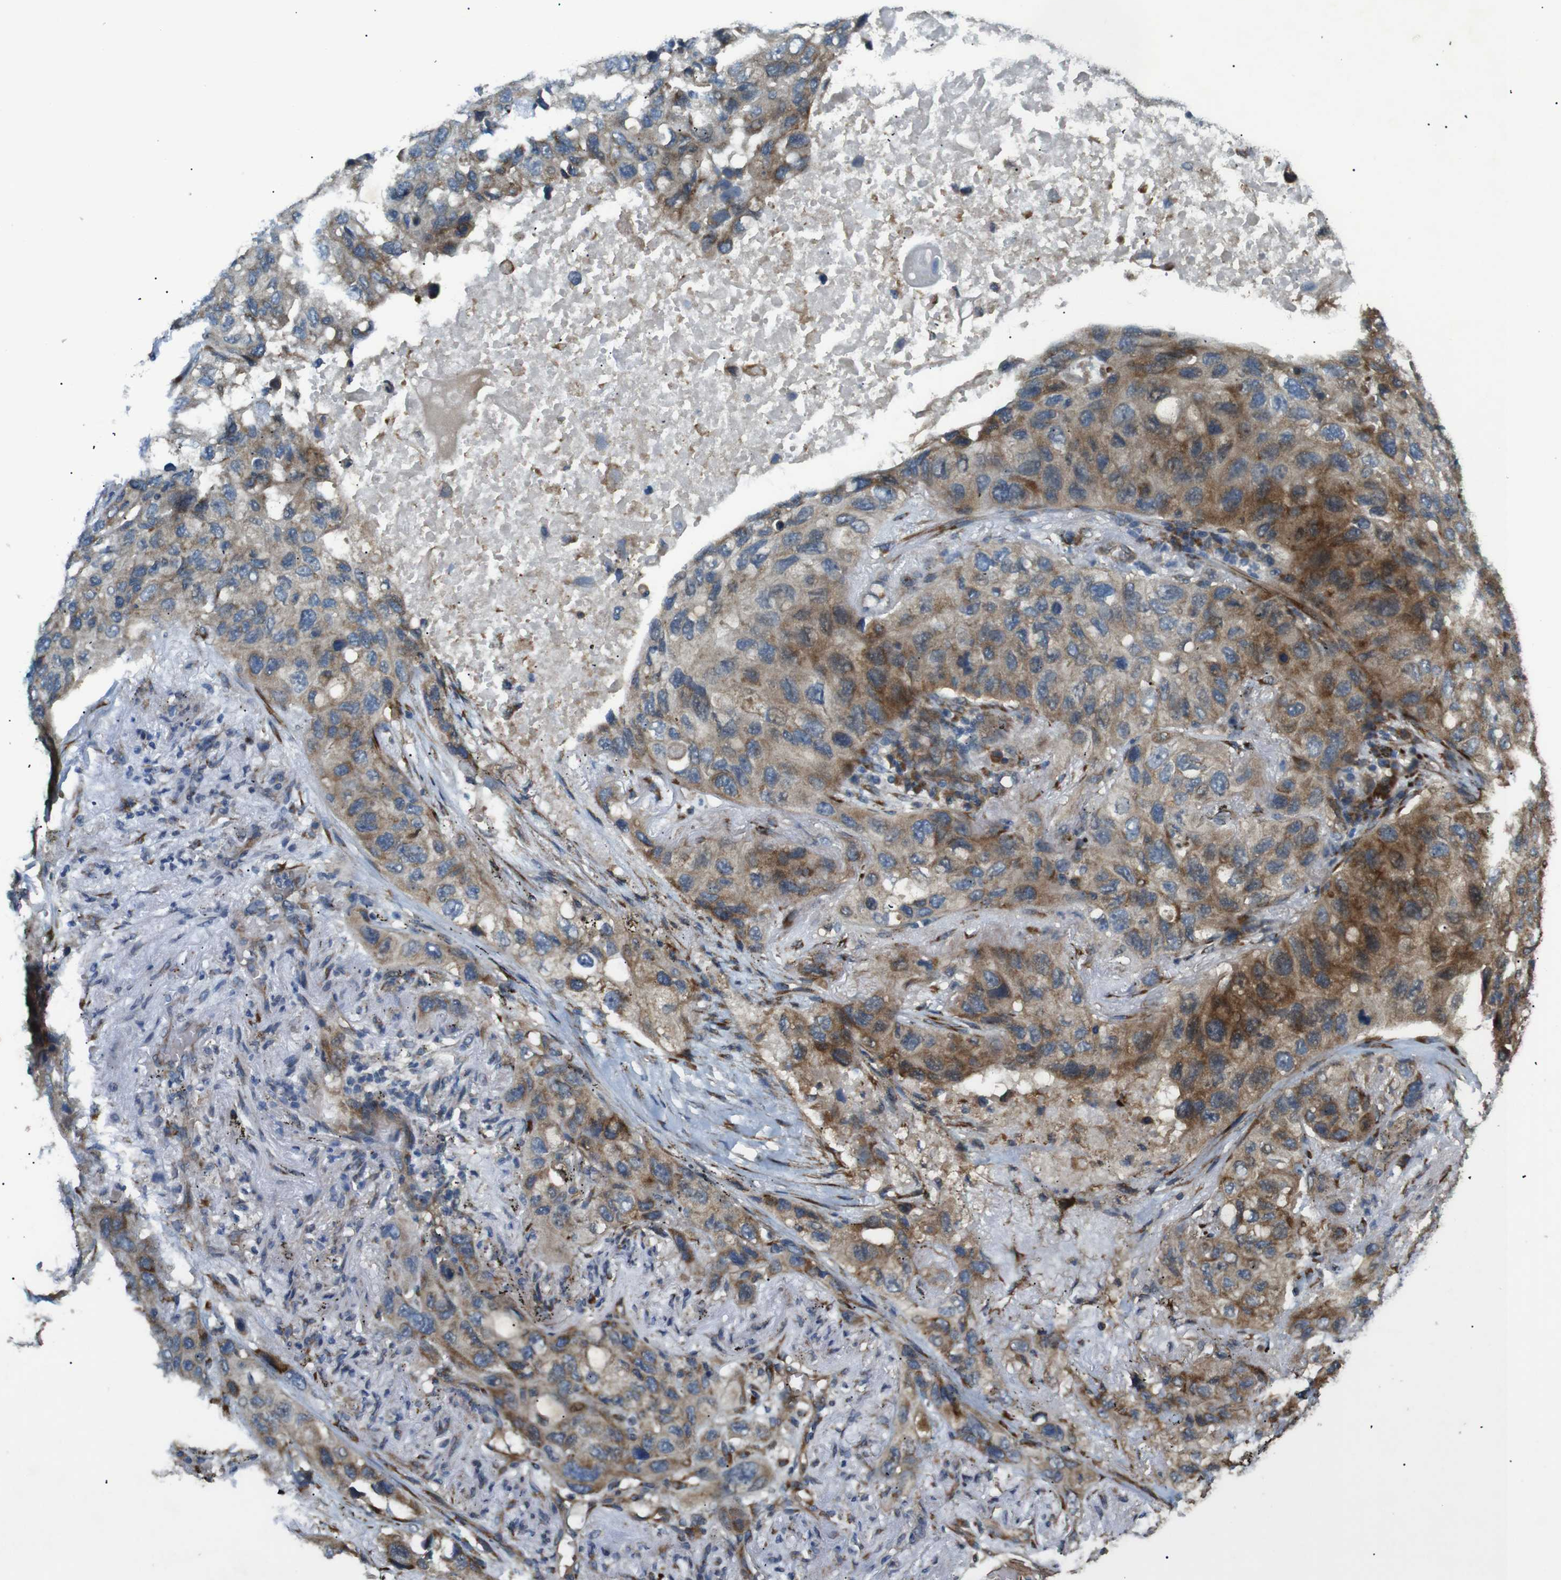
{"staining": {"intensity": "moderate", "quantity": ">75%", "location": "cytoplasmic/membranous"}, "tissue": "lung cancer", "cell_type": "Tumor cells", "image_type": "cancer", "snomed": [{"axis": "morphology", "description": "Squamous cell carcinoma, NOS"}, {"axis": "topography", "description": "Lung"}], "caption": "Brown immunohistochemical staining in lung cancer (squamous cell carcinoma) exhibits moderate cytoplasmic/membranous positivity in approximately >75% of tumor cells.", "gene": "ARHGAP24", "patient": {"sex": "female", "age": 73}}